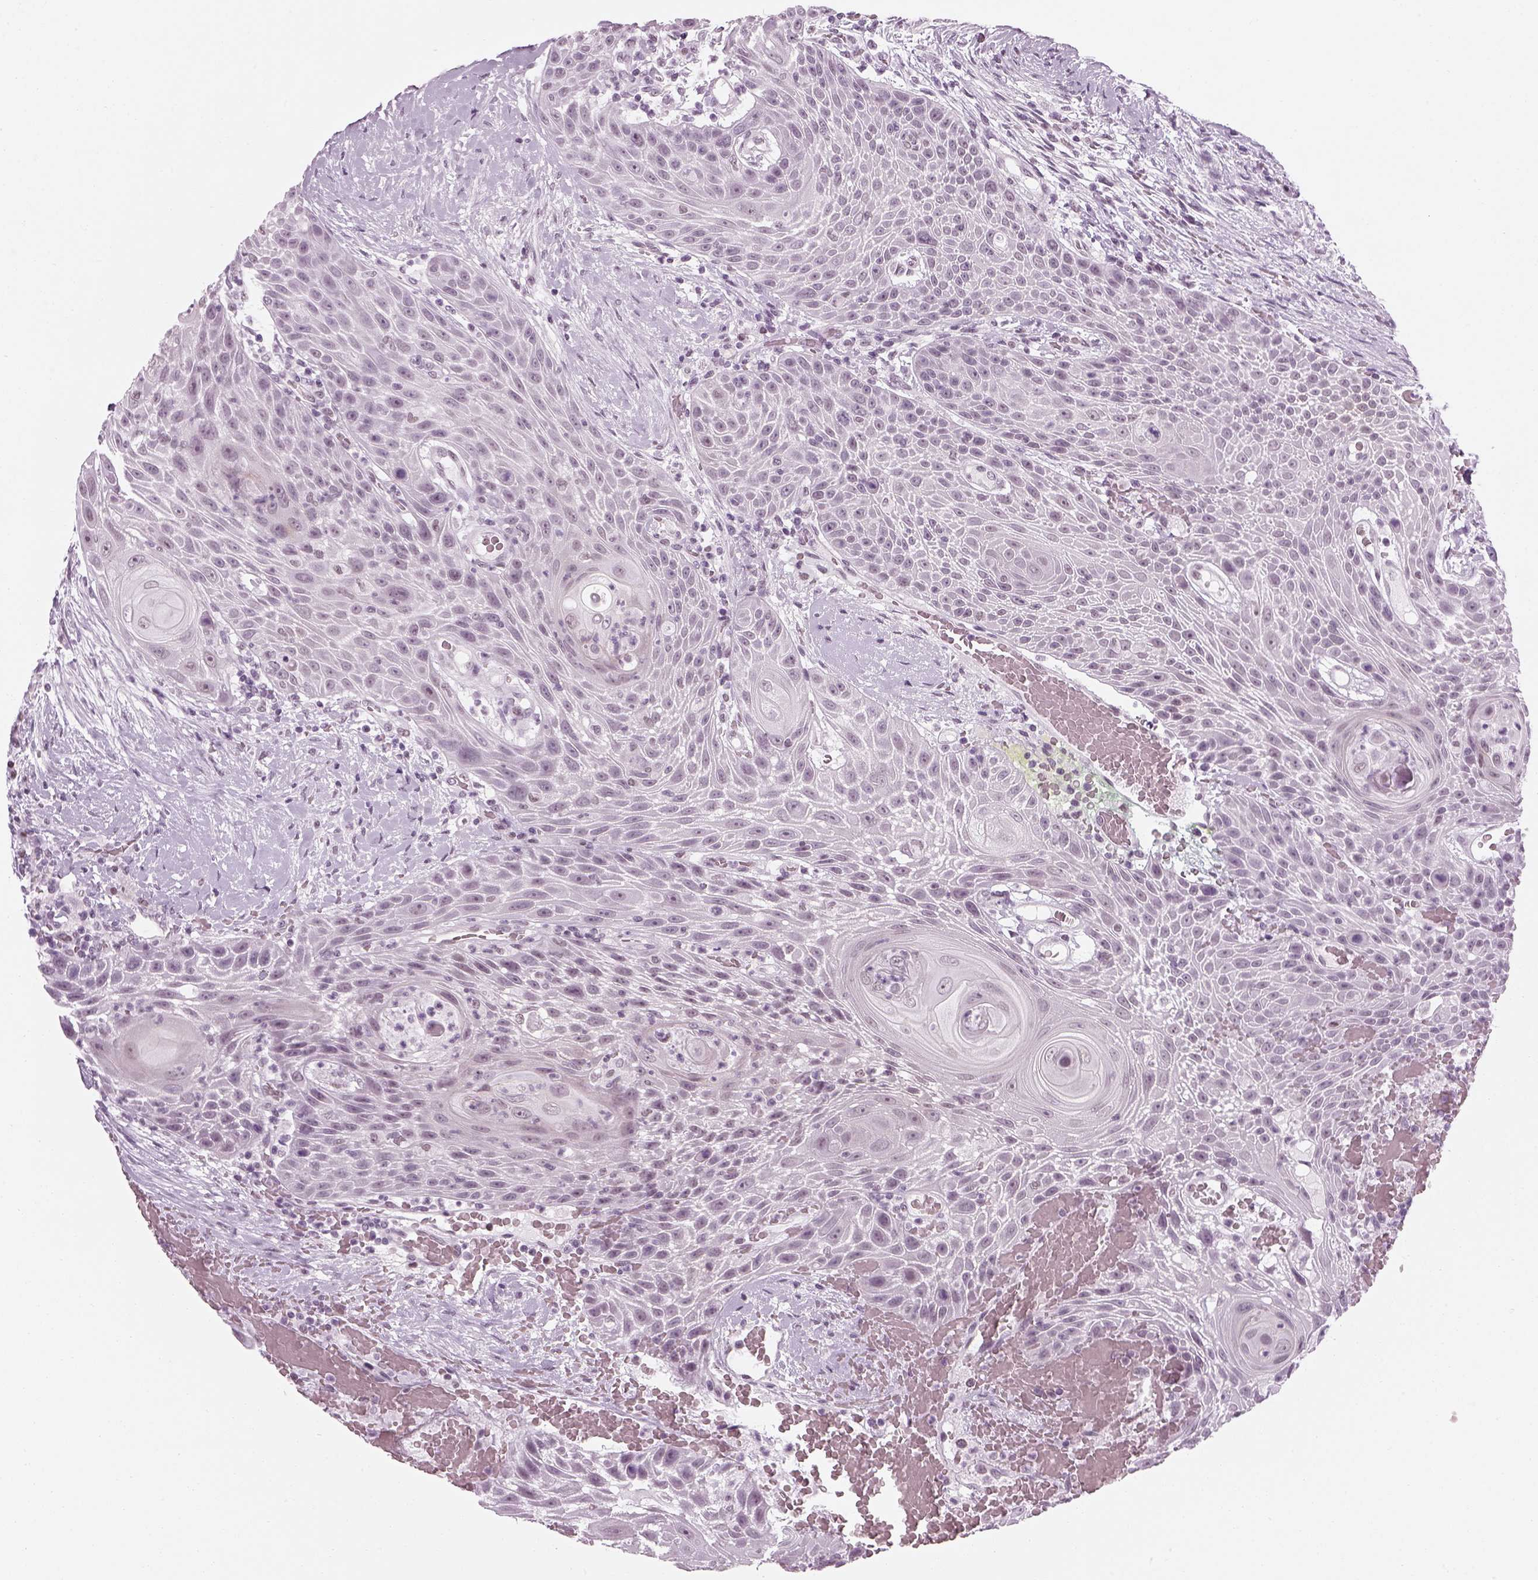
{"staining": {"intensity": "negative", "quantity": "none", "location": "none"}, "tissue": "head and neck cancer", "cell_type": "Tumor cells", "image_type": "cancer", "snomed": [{"axis": "morphology", "description": "Squamous cell carcinoma, NOS"}, {"axis": "topography", "description": "Head-Neck"}], "caption": "IHC of head and neck squamous cell carcinoma exhibits no expression in tumor cells.", "gene": "KCNG2", "patient": {"sex": "male", "age": 69}}